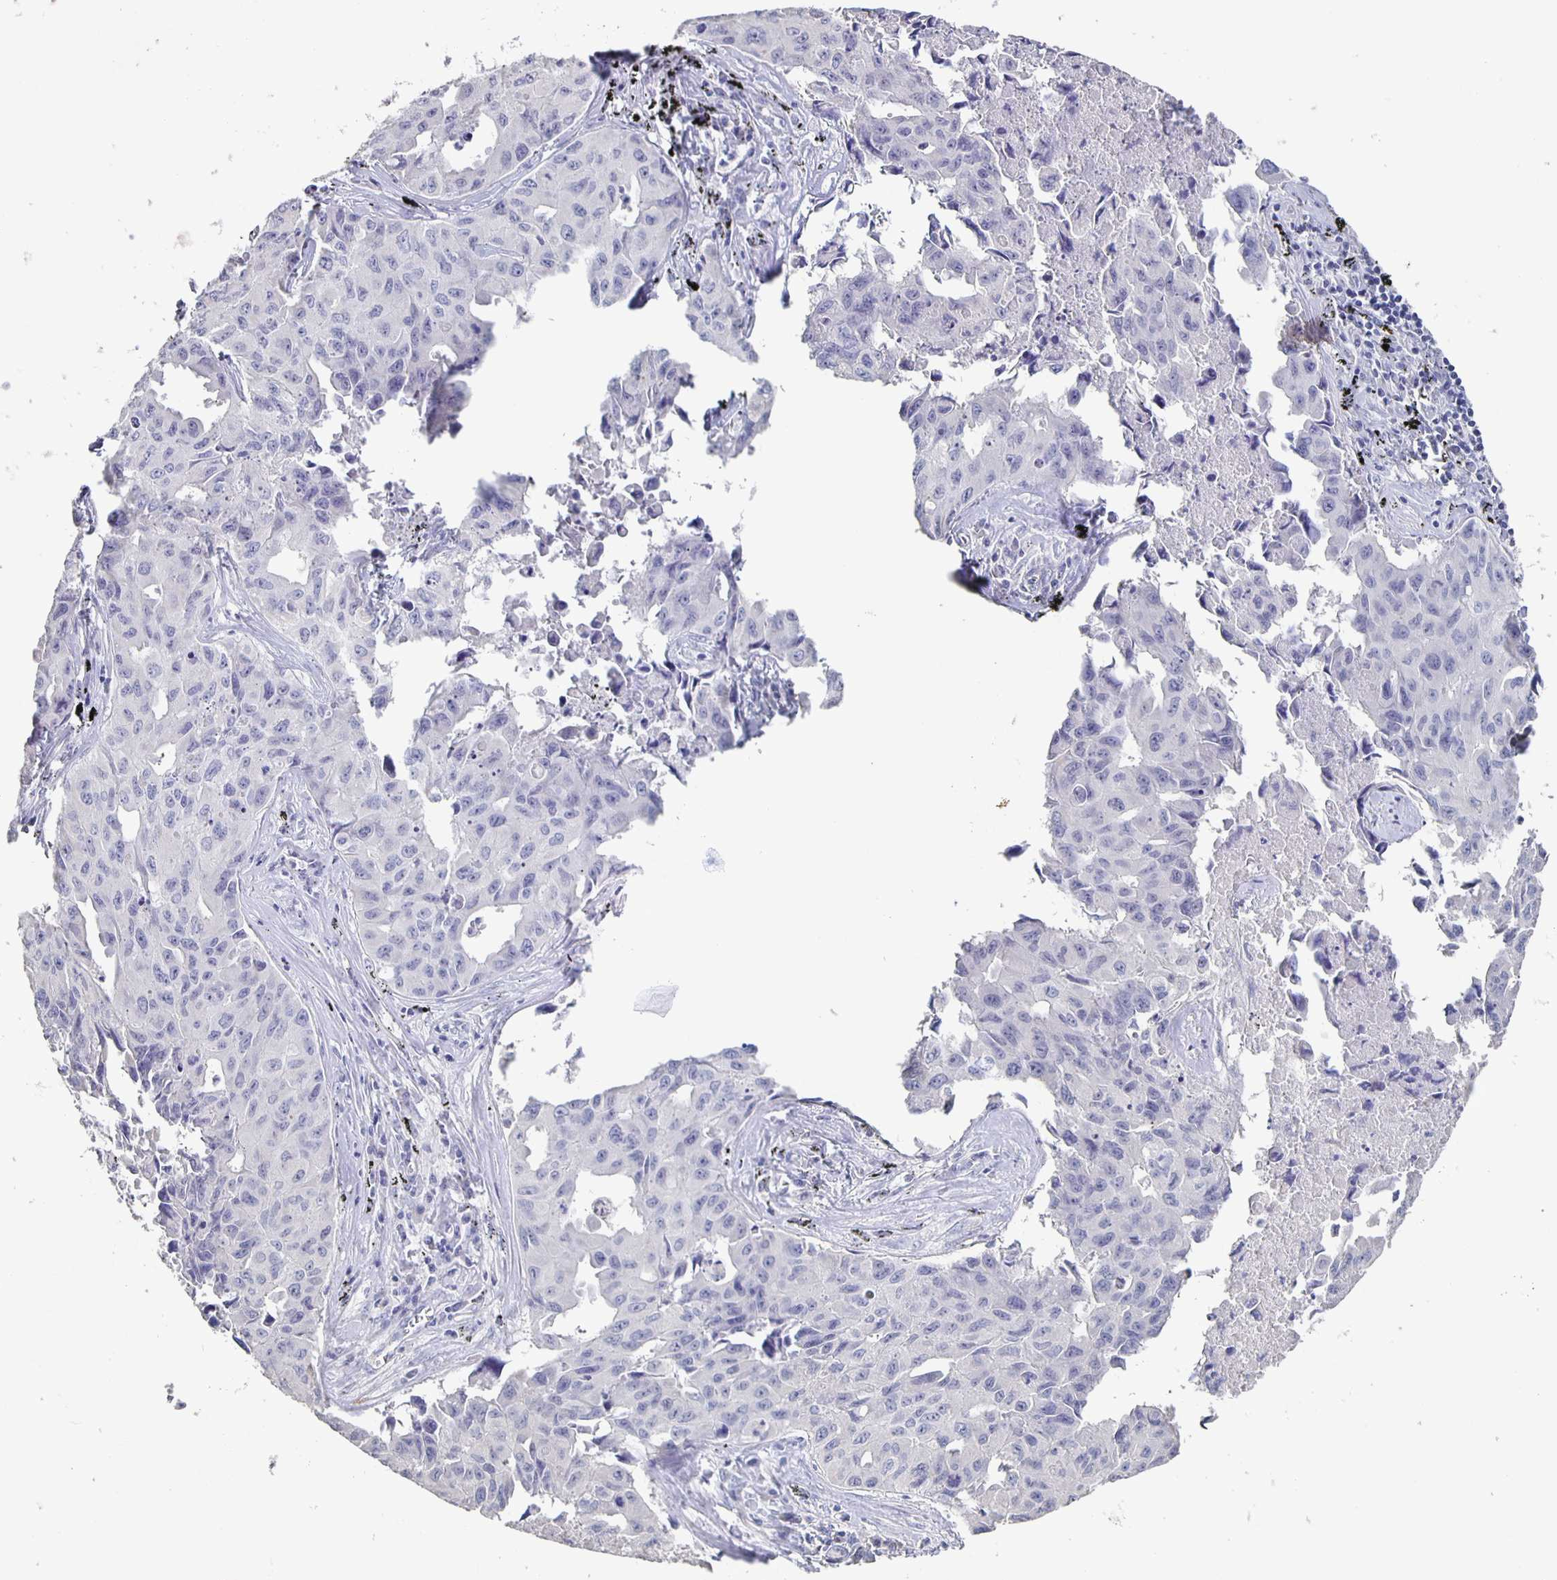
{"staining": {"intensity": "negative", "quantity": "none", "location": "none"}, "tissue": "lung cancer", "cell_type": "Tumor cells", "image_type": "cancer", "snomed": [{"axis": "morphology", "description": "Adenocarcinoma, NOS"}, {"axis": "topography", "description": "Lymph node"}, {"axis": "topography", "description": "Lung"}], "caption": "IHC histopathology image of adenocarcinoma (lung) stained for a protein (brown), which demonstrates no expression in tumor cells.", "gene": "CACNA2D2", "patient": {"sex": "male", "age": 64}}